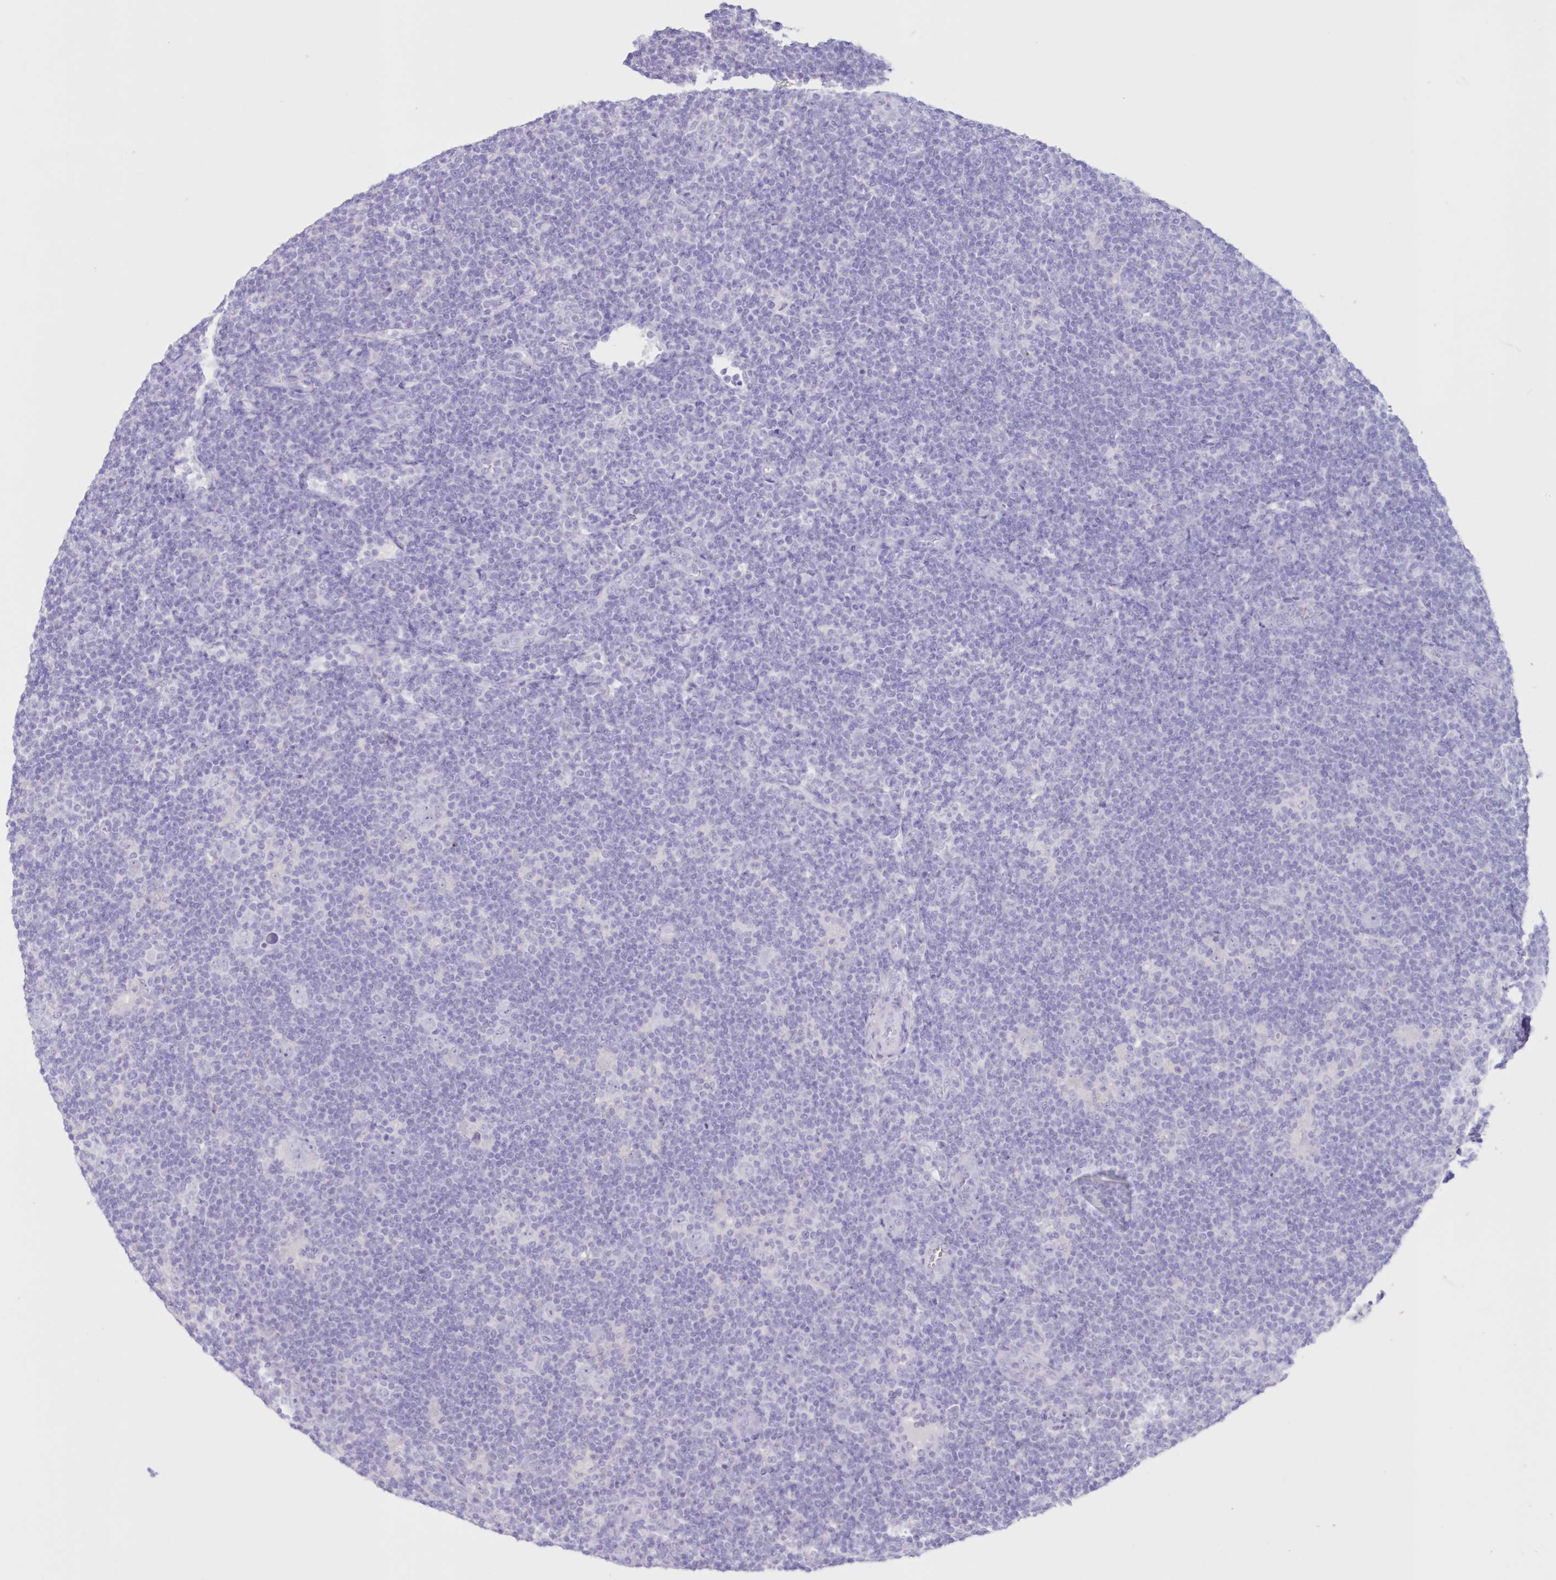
{"staining": {"intensity": "negative", "quantity": "none", "location": "none"}, "tissue": "lymphoma", "cell_type": "Tumor cells", "image_type": "cancer", "snomed": [{"axis": "morphology", "description": "Hodgkin's disease, NOS"}, {"axis": "topography", "description": "Lymph node"}], "caption": "Immunohistochemistry of Hodgkin's disease demonstrates no staining in tumor cells.", "gene": "CYP3A4", "patient": {"sex": "female", "age": 57}}